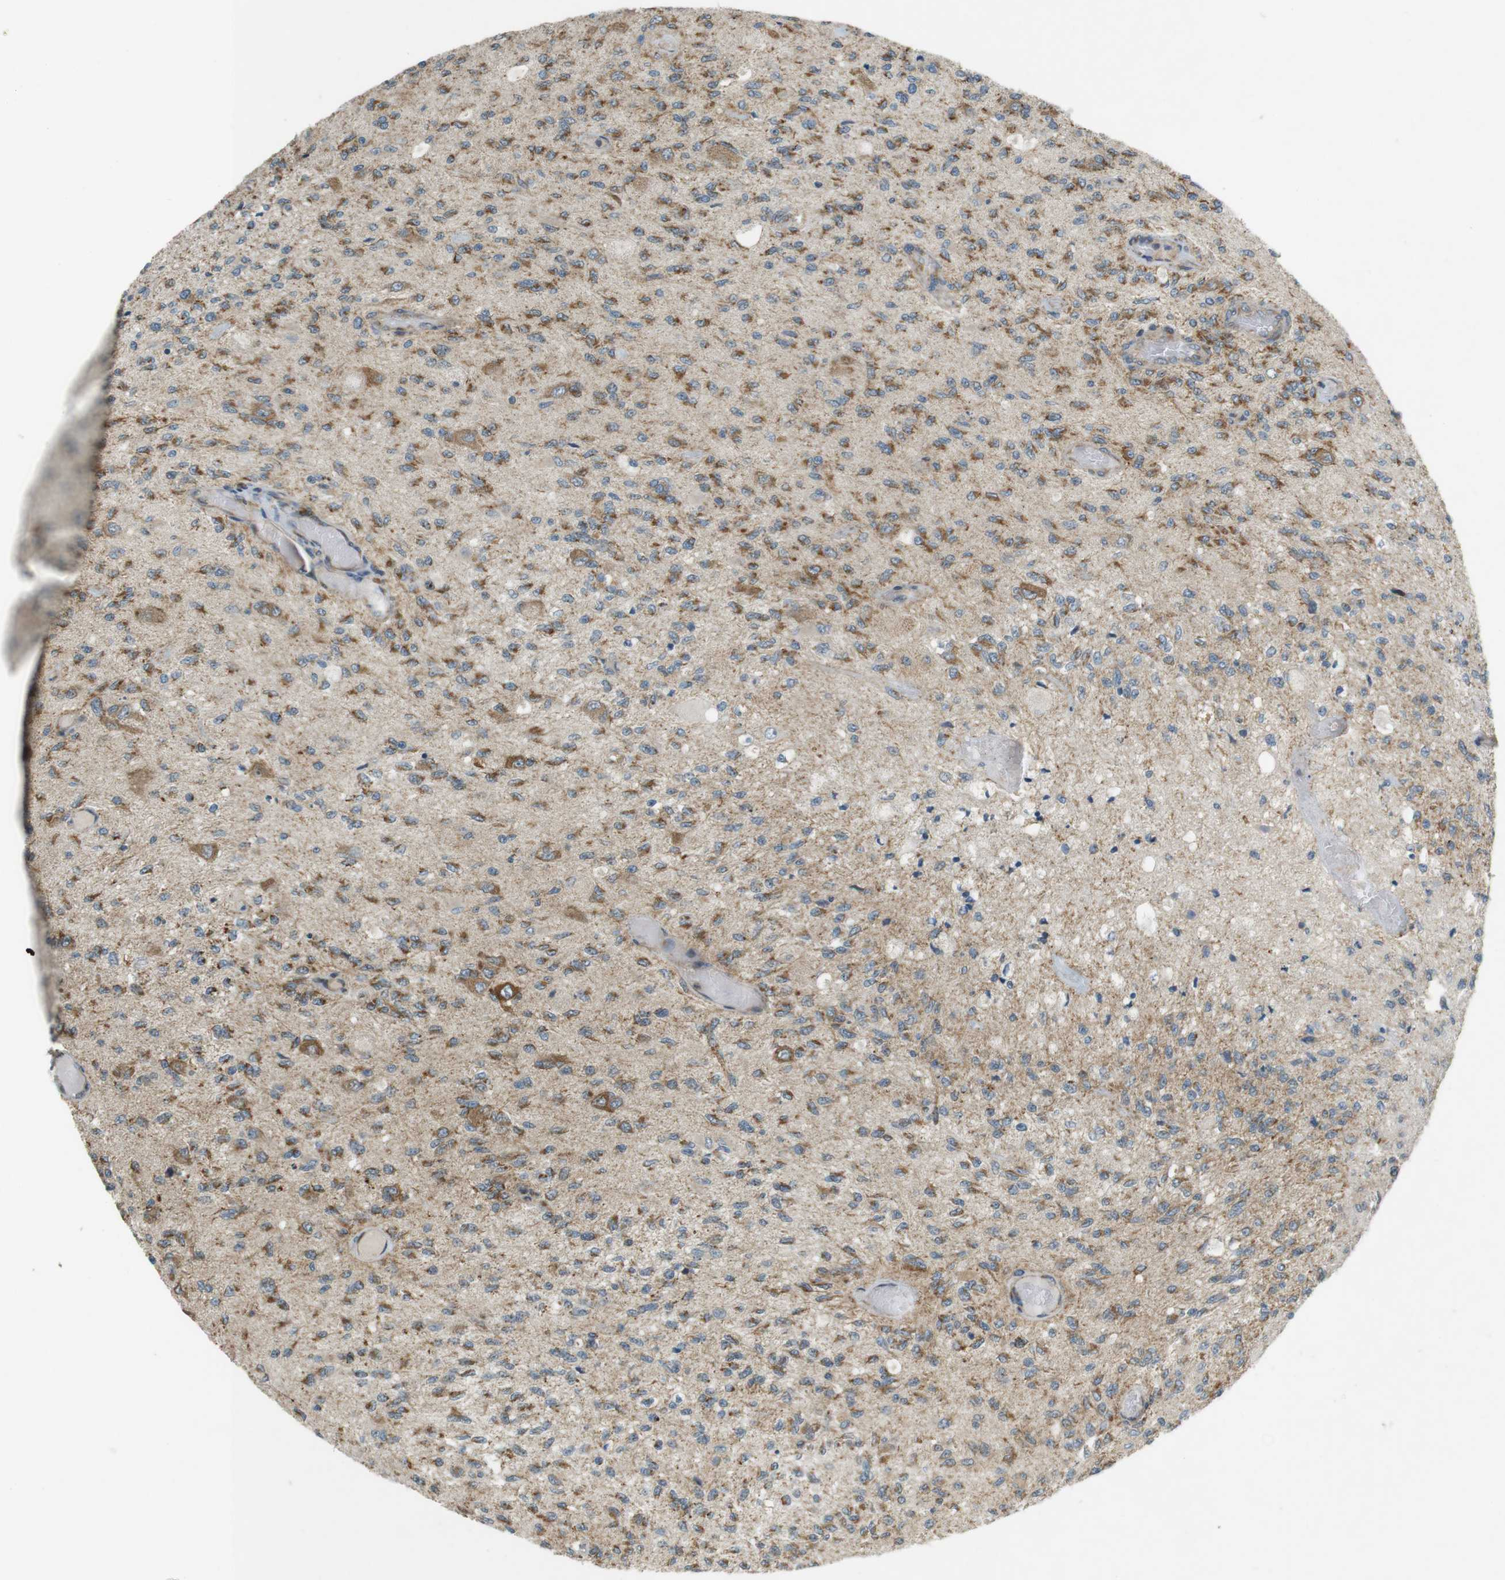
{"staining": {"intensity": "moderate", "quantity": "25%-75%", "location": "cytoplasmic/membranous"}, "tissue": "glioma", "cell_type": "Tumor cells", "image_type": "cancer", "snomed": [{"axis": "morphology", "description": "Normal tissue, NOS"}, {"axis": "morphology", "description": "Glioma, malignant, High grade"}, {"axis": "topography", "description": "Cerebral cortex"}], "caption": "Immunohistochemistry (IHC) histopathology image of human malignant glioma (high-grade) stained for a protein (brown), which displays medium levels of moderate cytoplasmic/membranous positivity in approximately 25%-75% of tumor cells.", "gene": "SLC41A1", "patient": {"sex": "male", "age": 77}}